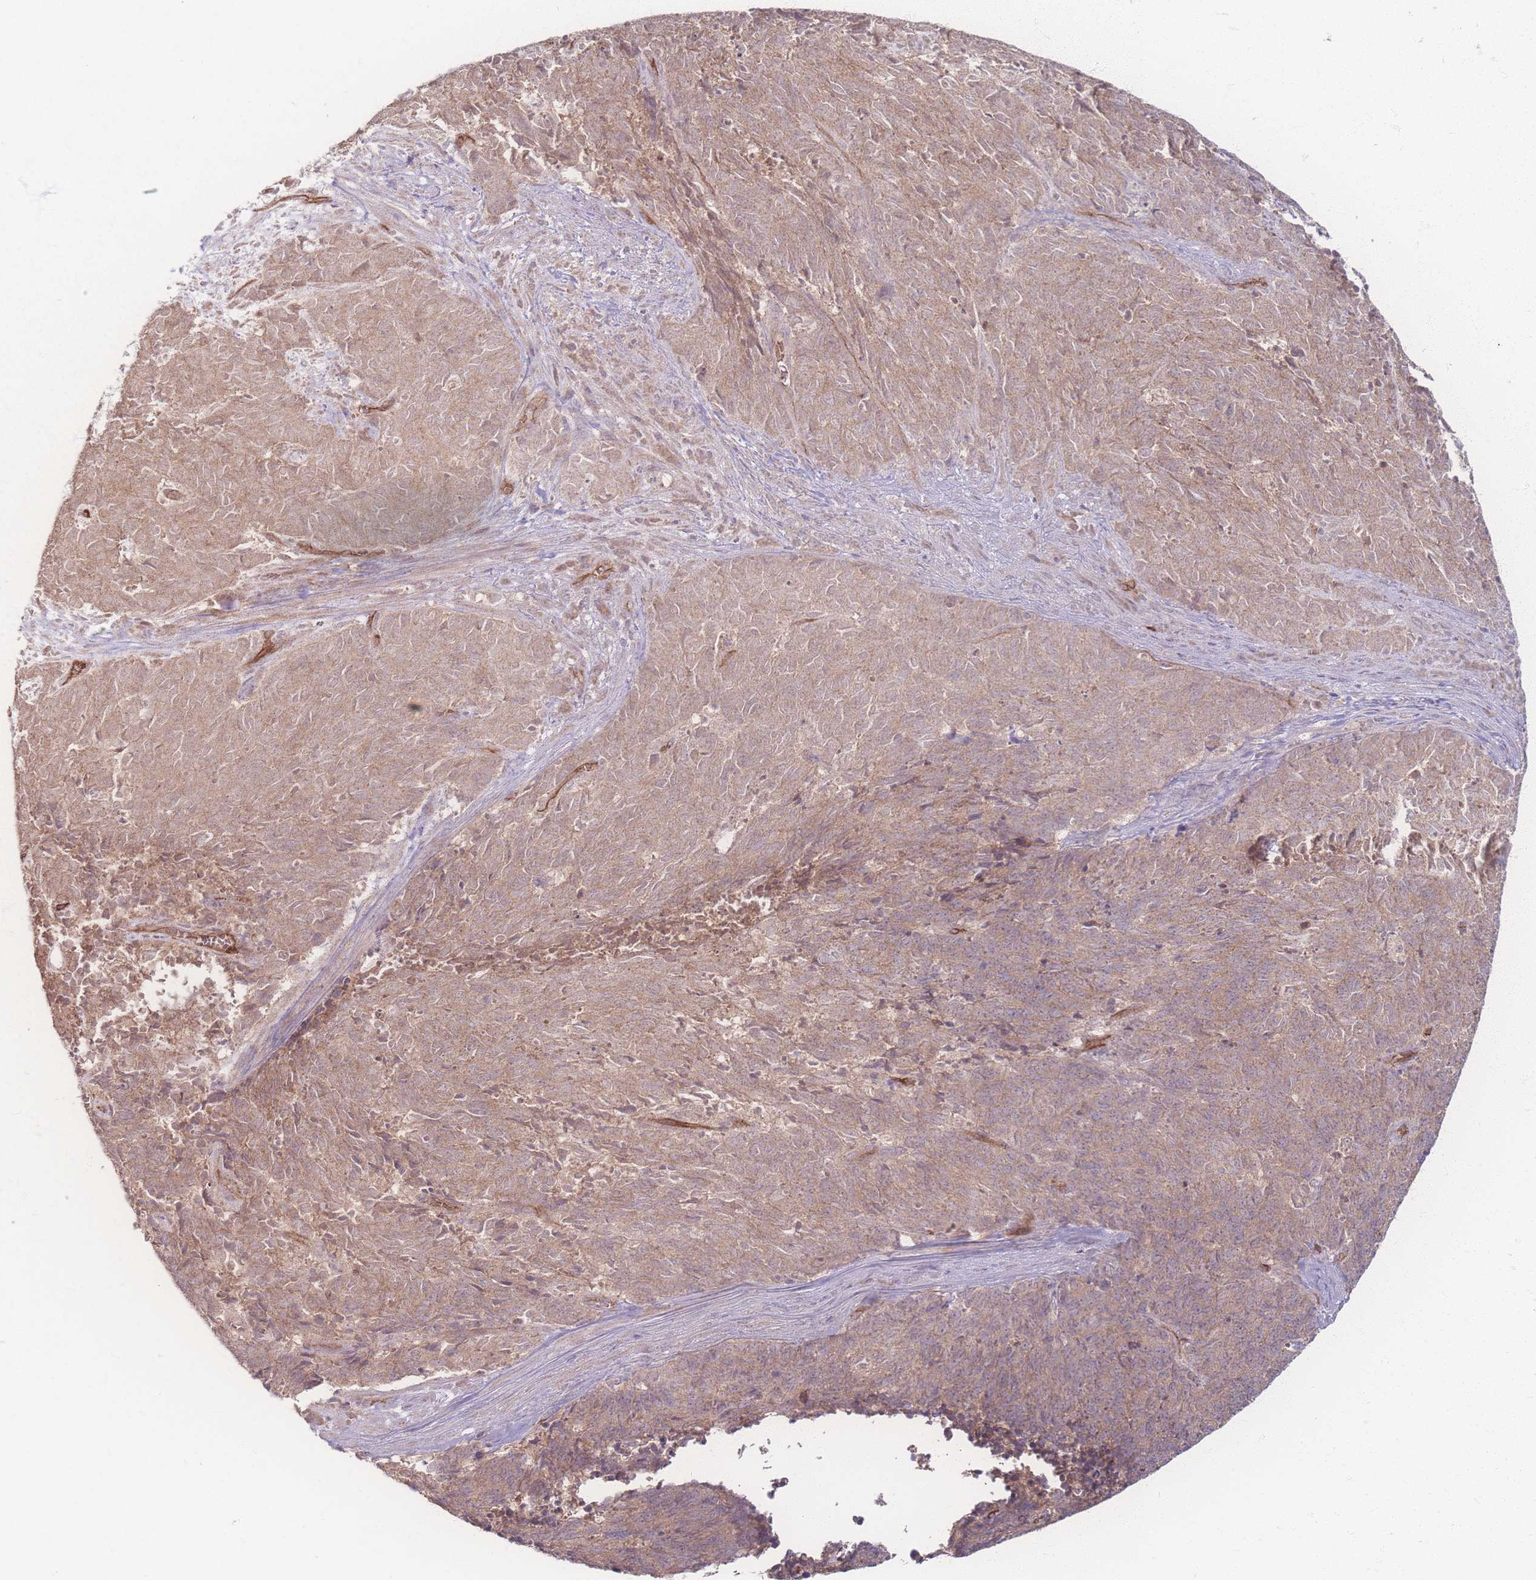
{"staining": {"intensity": "moderate", "quantity": ">75%", "location": "cytoplasmic/membranous"}, "tissue": "cervical cancer", "cell_type": "Tumor cells", "image_type": "cancer", "snomed": [{"axis": "morphology", "description": "Squamous cell carcinoma, NOS"}, {"axis": "topography", "description": "Cervix"}], "caption": "The image demonstrates staining of cervical cancer (squamous cell carcinoma), revealing moderate cytoplasmic/membranous protein positivity (brown color) within tumor cells.", "gene": "INSR", "patient": {"sex": "female", "age": 29}}